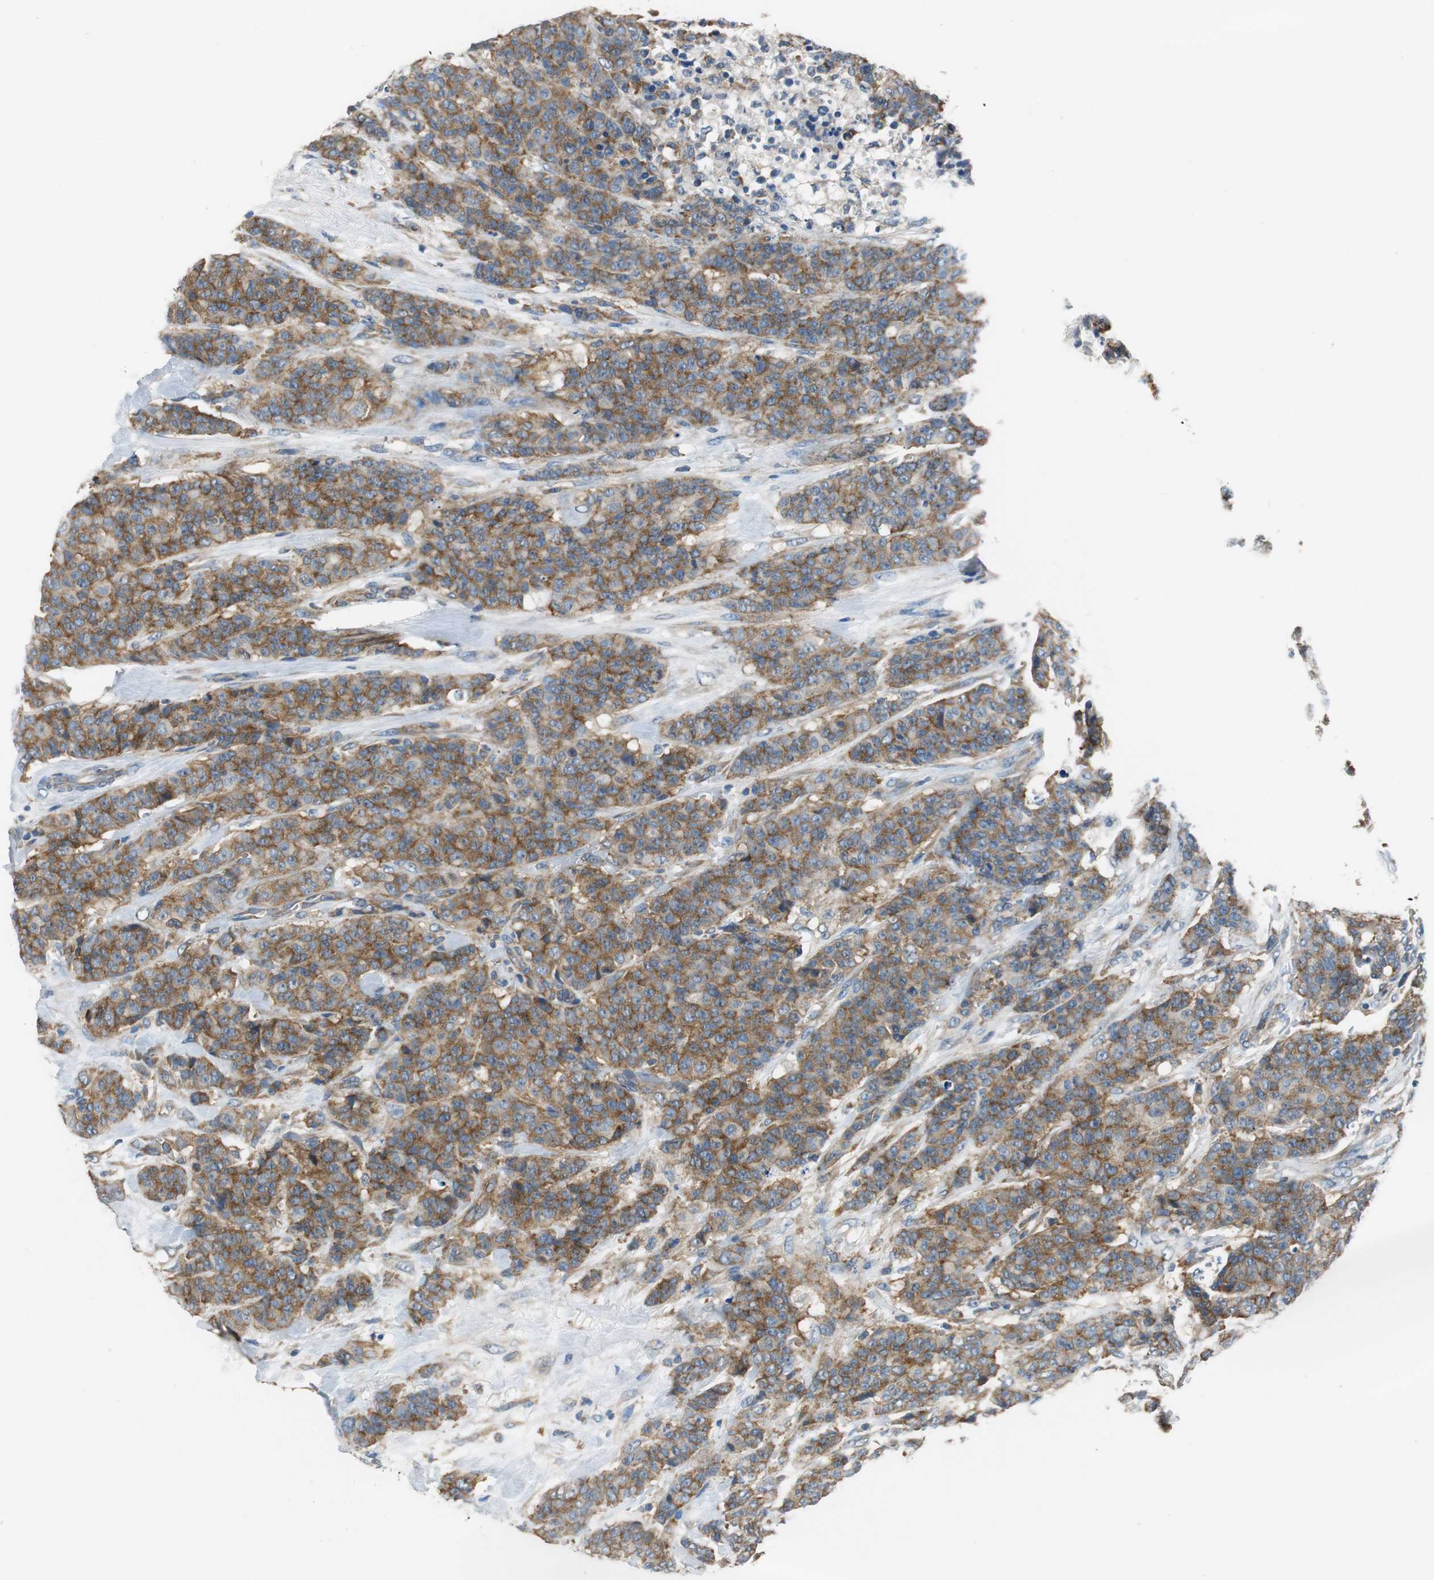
{"staining": {"intensity": "moderate", "quantity": ">75%", "location": "cytoplasmic/membranous"}, "tissue": "breast cancer", "cell_type": "Tumor cells", "image_type": "cancer", "snomed": [{"axis": "morphology", "description": "Duct carcinoma"}, {"axis": "topography", "description": "Breast"}], "caption": "An image of invasive ductal carcinoma (breast) stained for a protein shows moderate cytoplasmic/membranous brown staining in tumor cells.", "gene": "CNOT3", "patient": {"sex": "female", "age": 40}}